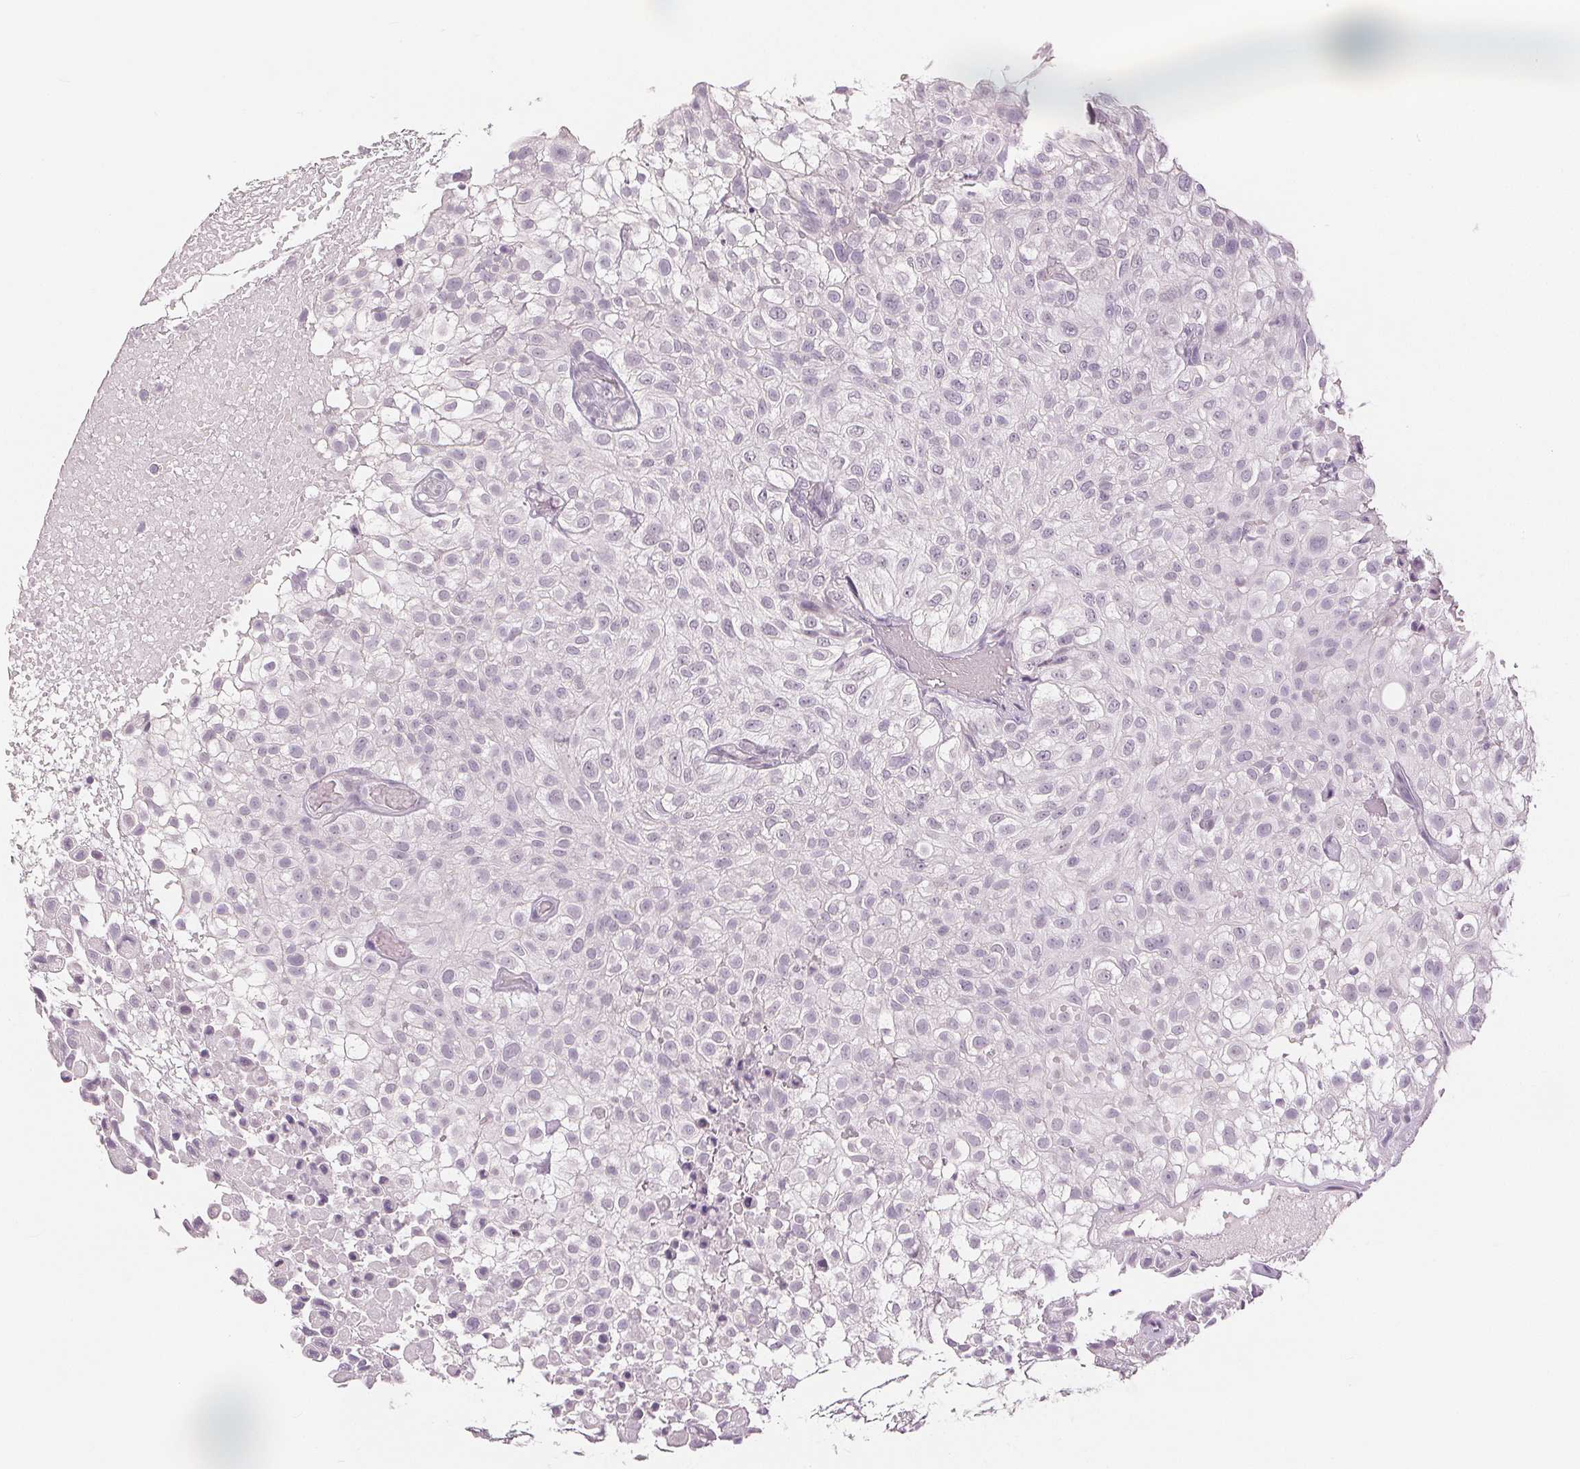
{"staining": {"intensity": "negative", "quantity": "none", "location": "none"}, "tissue": "urothelial cancer", "cell_type": "Tumor cells", "image_type": "cancer", "snomed": [{"axis": "morphology", "description": "Urothelial carcinoma, High grade"}, {"axis": "topography", "description": "Urinary bladder"}], "caption": "High power microscopy image of an immunohistochemistry (IHC) micrograph of high-grade urothelial carcinoma, revealing no significant expression in tumor cells.", "gene": "SLC27A5", "patient": {"sex": "male", "age": 56}}